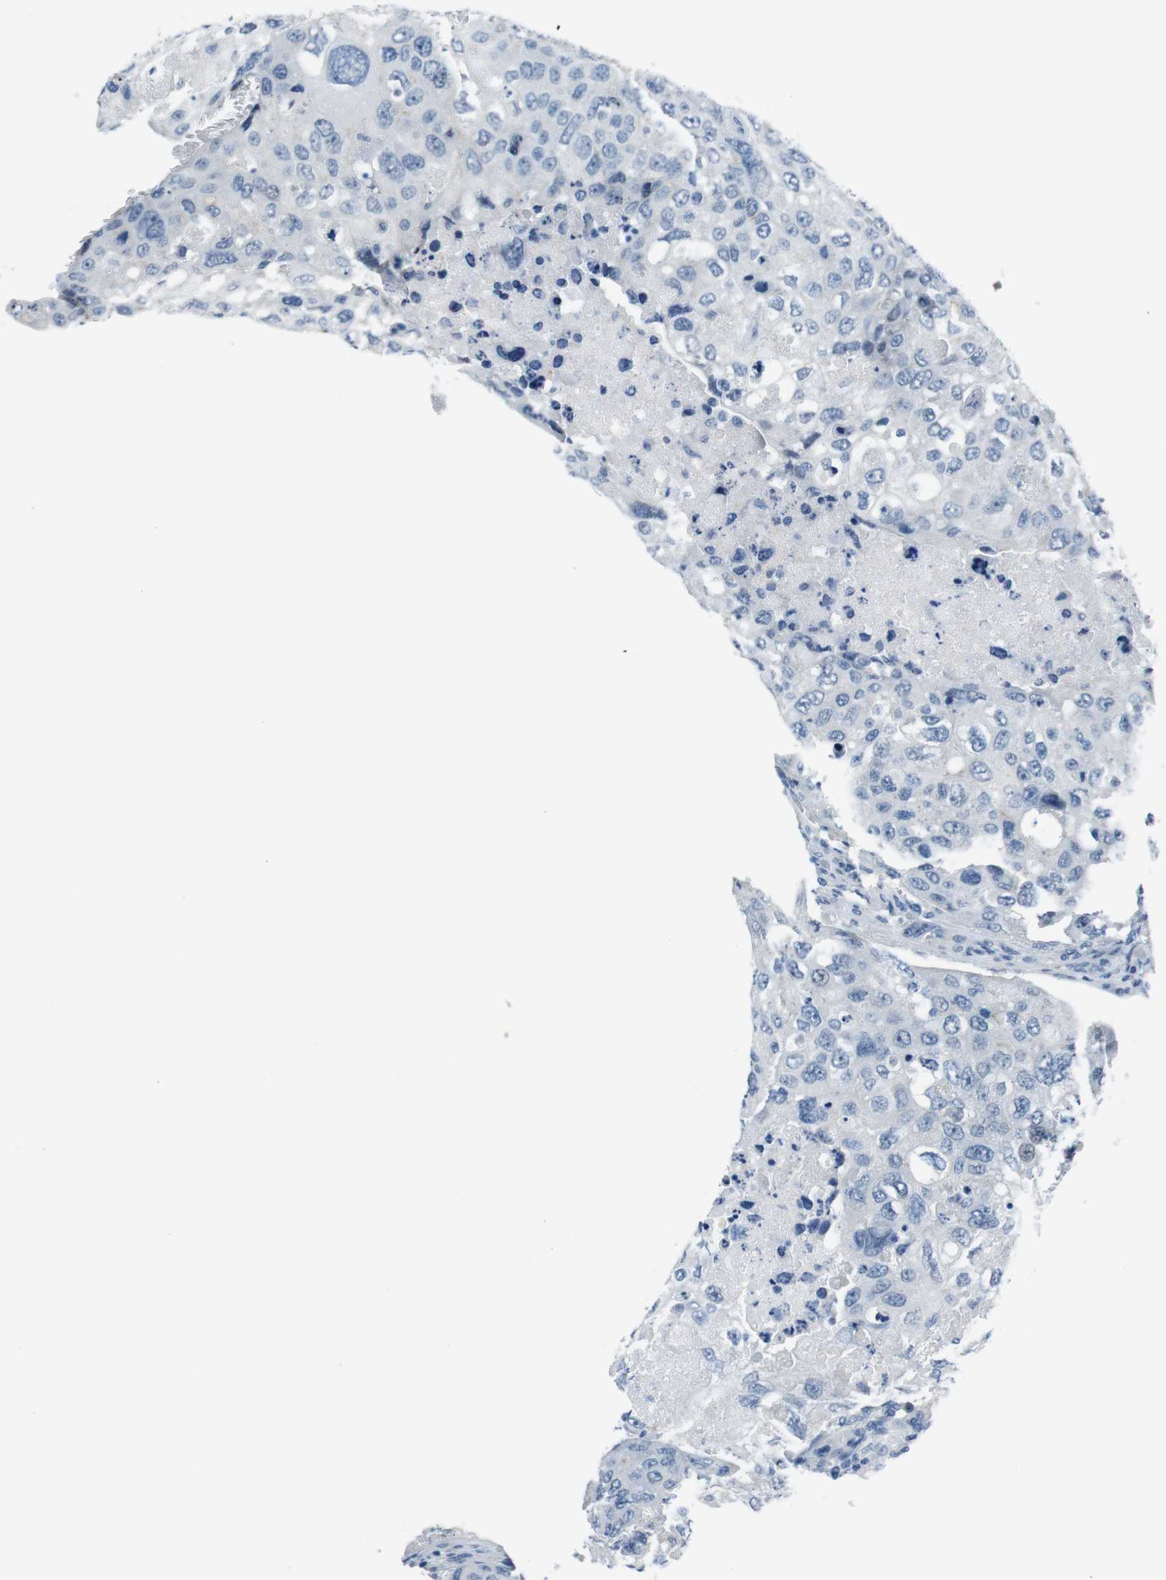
{"staining": {"intensity": "negative", "quantity": "none", "location": "none"}, "tissue": "urothelial cancer", "cell_type": "Tumor cells", "image_type": "cancer", "snomed": [{"axis": "morphology", "description": "Urothelial carcinoma, High grade"}, {"axis": "topography", "description": "Lymph node"}, {"axis": "topography", "description": "Urinary bladder"}], "caption": "Urothelial cancer was stained to show a protein in brown. There is no significant staining in tumor cells.", "gene": "HRH2", "patient": {"sex": "male", "age": 51}}